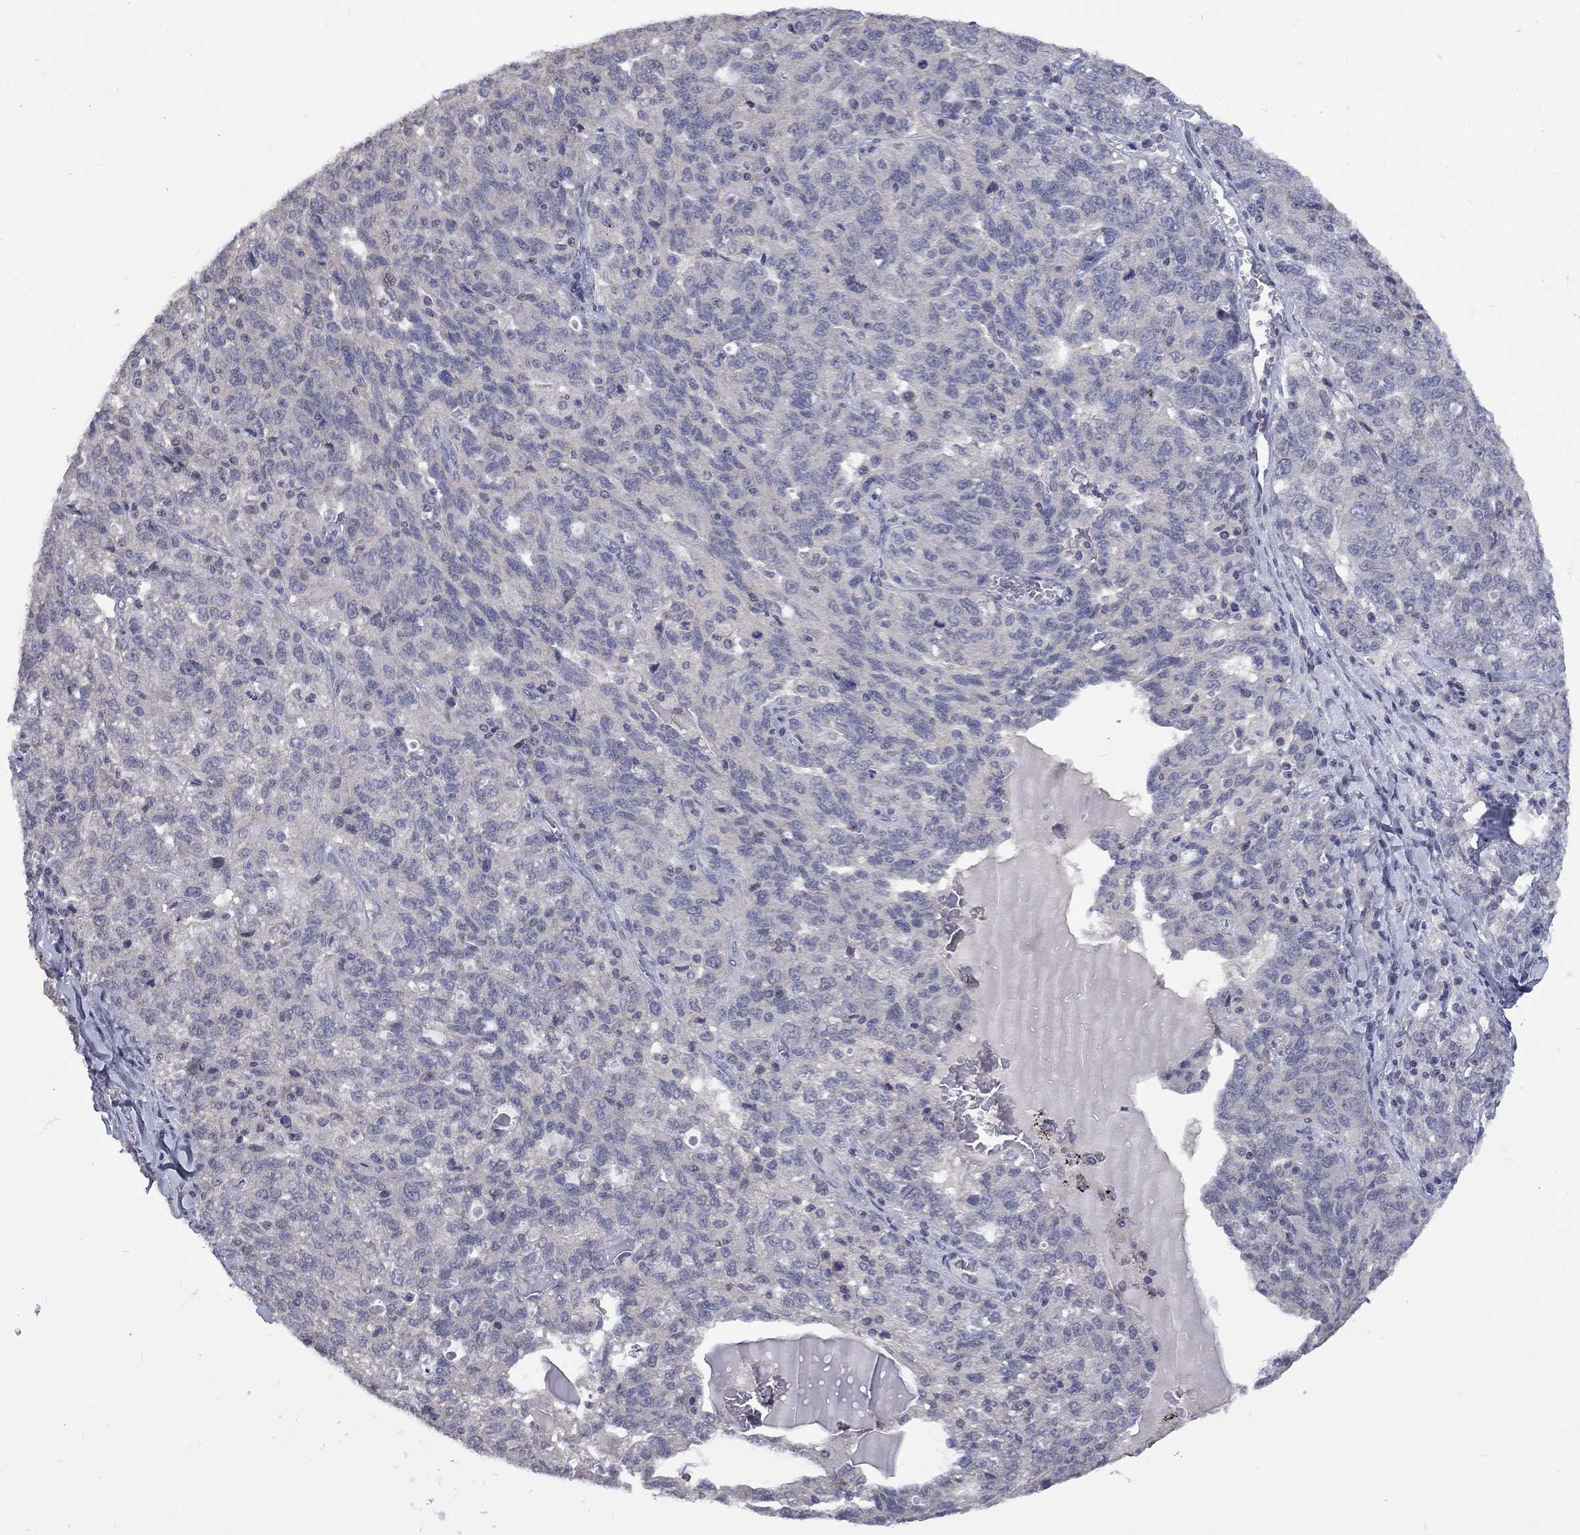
{"staining": {"intensity": "negative", "quantity": "none", "location": "none"}, "tissue": "ovarian cancer", "cell_type": "Tumor cells", "image_type": "cancer", "snomed": [{"axis": "morphology", "description": "Cystadenocarcinoma, serous, NOS"}, {"axis": "topography", "description": "Ovary"}], "caption": "Immunohistochemistry micrograph of ovarian cancer stained for a protein (brown), which reveals no expression in tumor cells. Nuclei are stained in blue.", "gene": "SPATA33", "patient": {"sex": "female", "age": 71}}